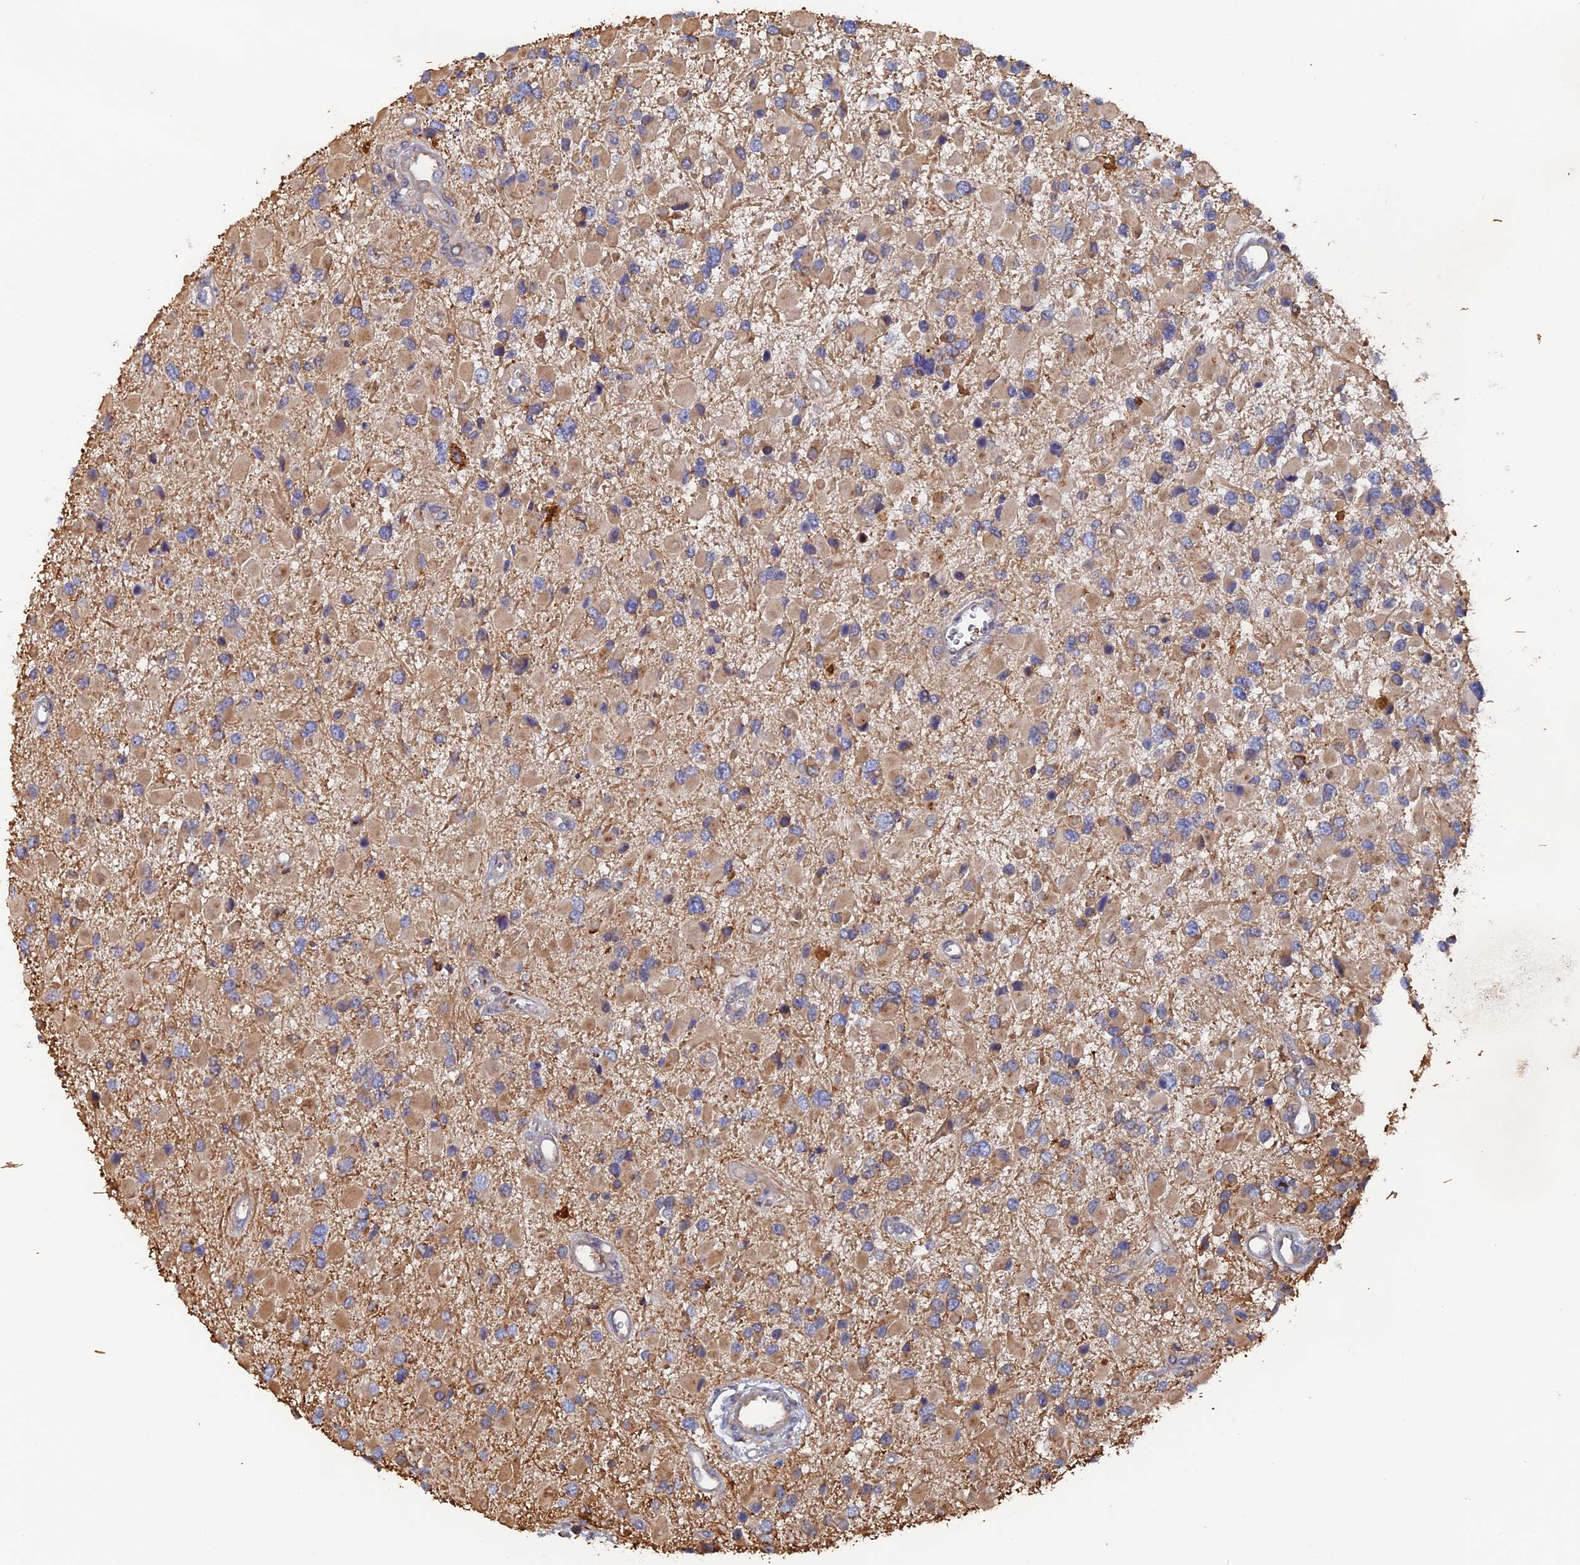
{"staining": {"intensity": "moderate", "quantity": "25%-75%", "location": "cytoplasmic/membranous"}, "tissue": "glioma", "cell_type": "Tumor cells", "image_type": "cancer", "snomed": [{"axis": "morphology", "description": "Glioma, malignant, High grade"}, {"axis": "topography", "description": "Brain"}], "caption": "Malignant high-grade glioma stained for a protein (brown) demonstrates moderate cytoplasmic/membranous positive positivity in about 25%-75% of tumor cells.", "gene": "VPS37C", "patient": {"sex": "male", "age": 53}}